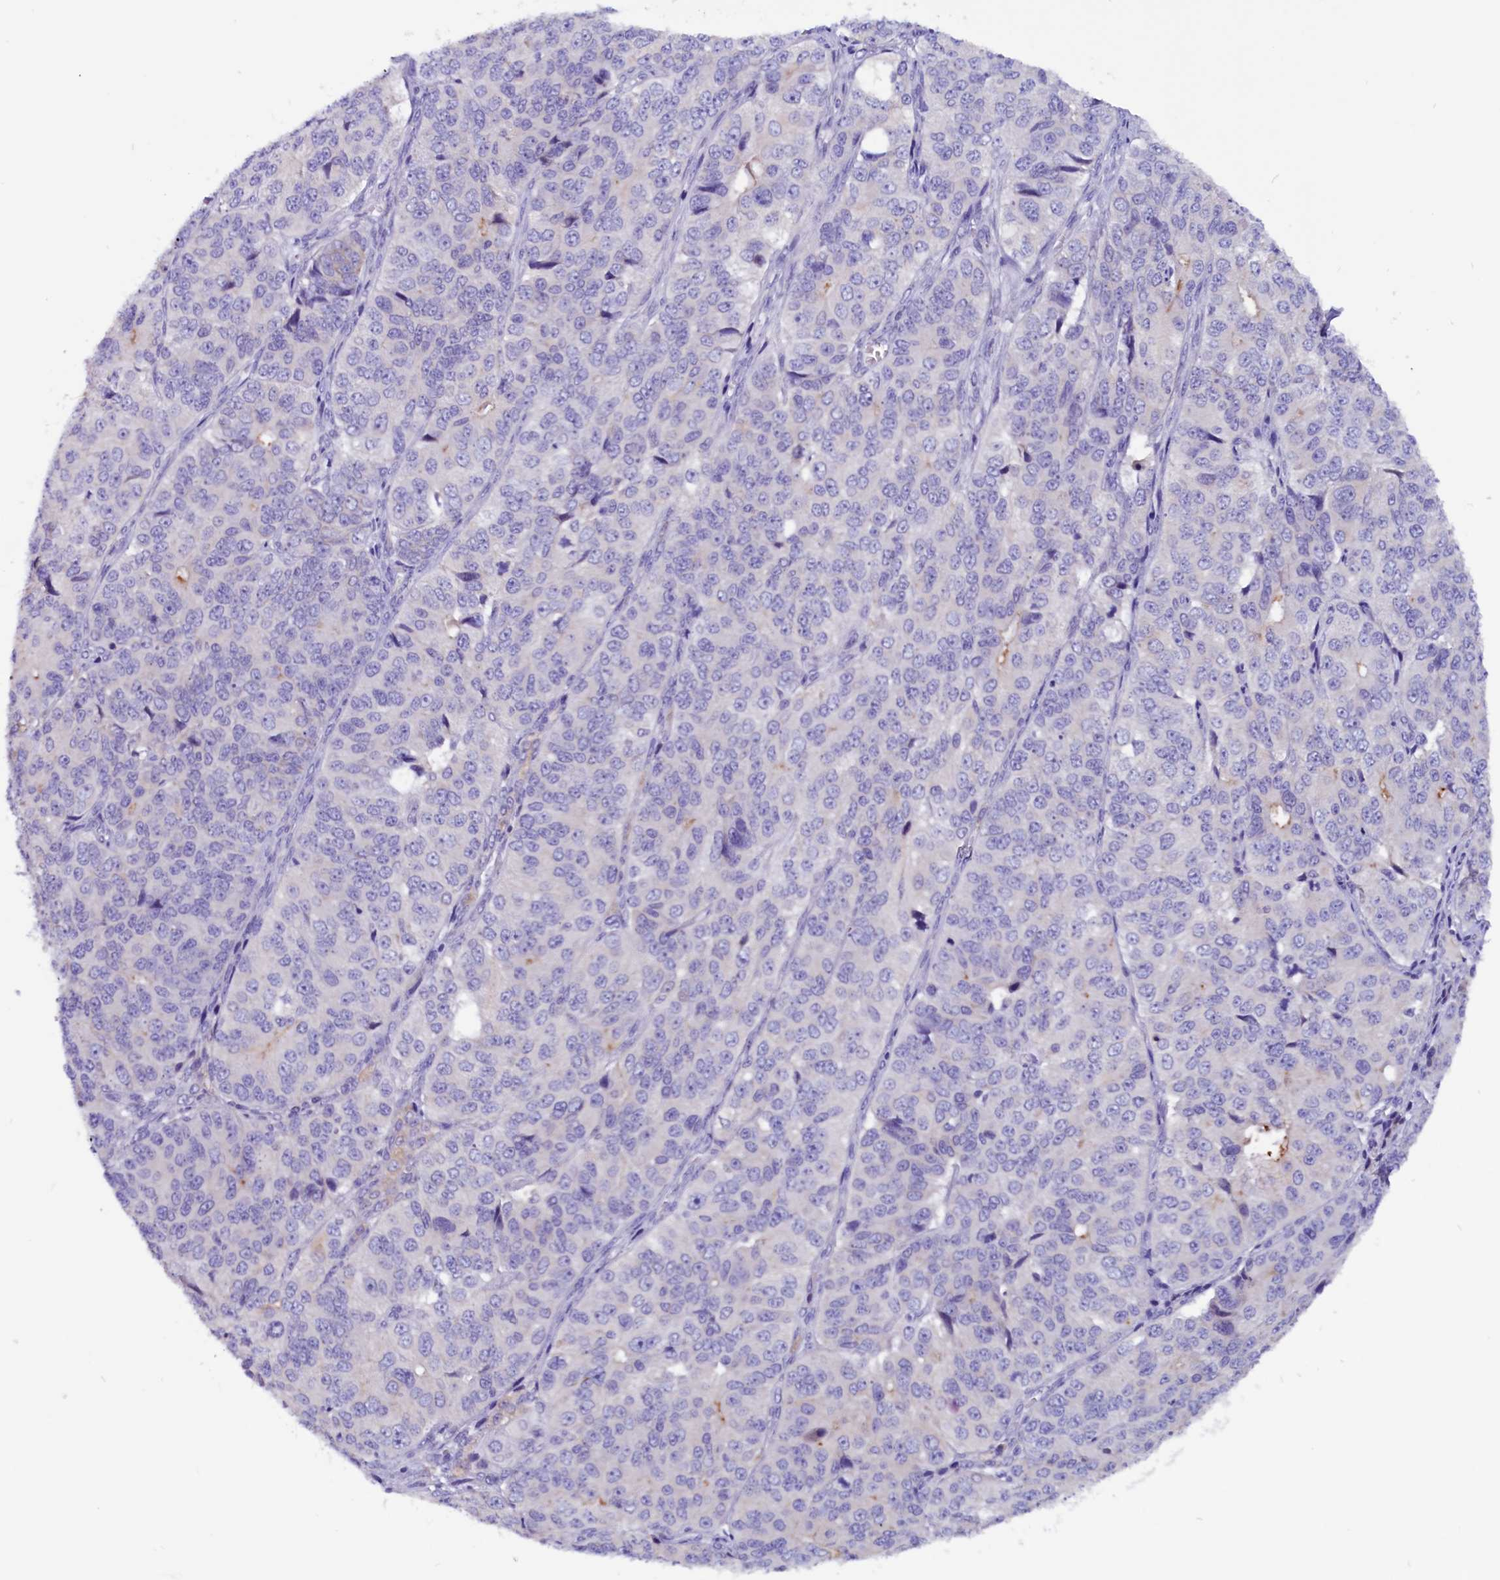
{"staining": {"intensity": "negative", "quantity": "none", "location": "none"}, "tissue": "ovarian cancer", "cell_type": "Tumor cells", "image_type": "cancer", "snomed": [{"axis": "morphology", "description": "Carcinoma, endometroid"}, {"axis": "topography", "description": "Ovary"}], "caption": "High power microscopy photomicrograph of an immunohistochemistry (IHC) histopathology image of endometroid carcinoma (ovarian), revealing no significant expression in tumor cells.", "gene": "CCBE1", "patient": {"sex": "female", "age": 51}}